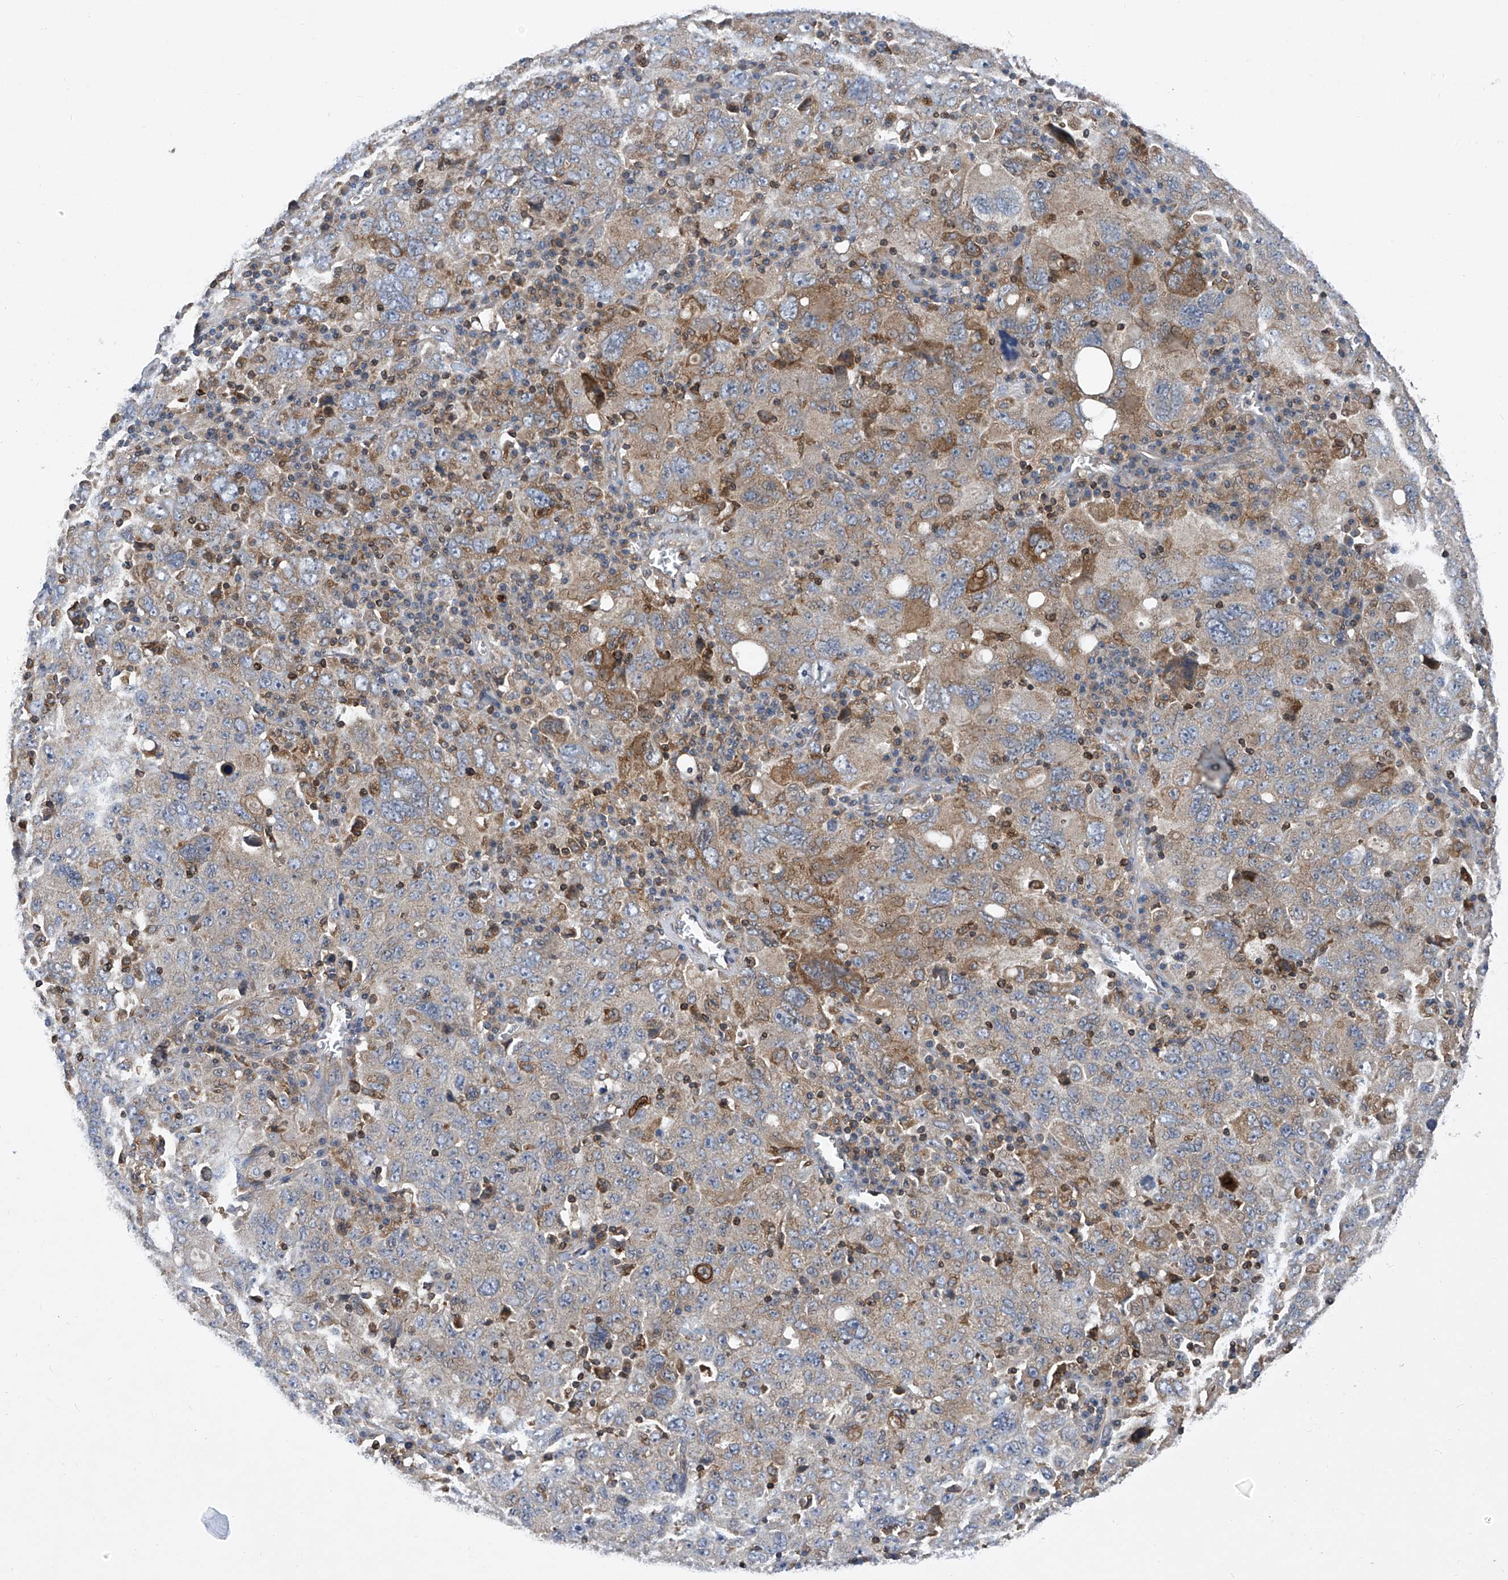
{"staining": {"intensity": "moderate", "quantity": "<25%", "location": "cytoplasmic/membranous"}, "tissue": "ovarian cancer", "cell_type": "Tumor cells", "image_type": "cancer", "snomed": [{"axis": "morphology", "description": "Carcinoma, endometroid"}, {"axis": "topography", "description": "Ovary"}], "caption": "High-power microscopy captured an immunohistochemistry (IHC) image of ovarian cancer, revealing moderate cytoplasmic/membranous positivity in about <25% of tumor cells. The staining was performed using DAB (3,3'-diaminobenzidine) to visualize the protein expression in brown, while the nuclei were stained in blue with hematoxylin (Magnification: 20x).", "gene": "TRIM38", "patient": {"sex": "female", "age": 62}}